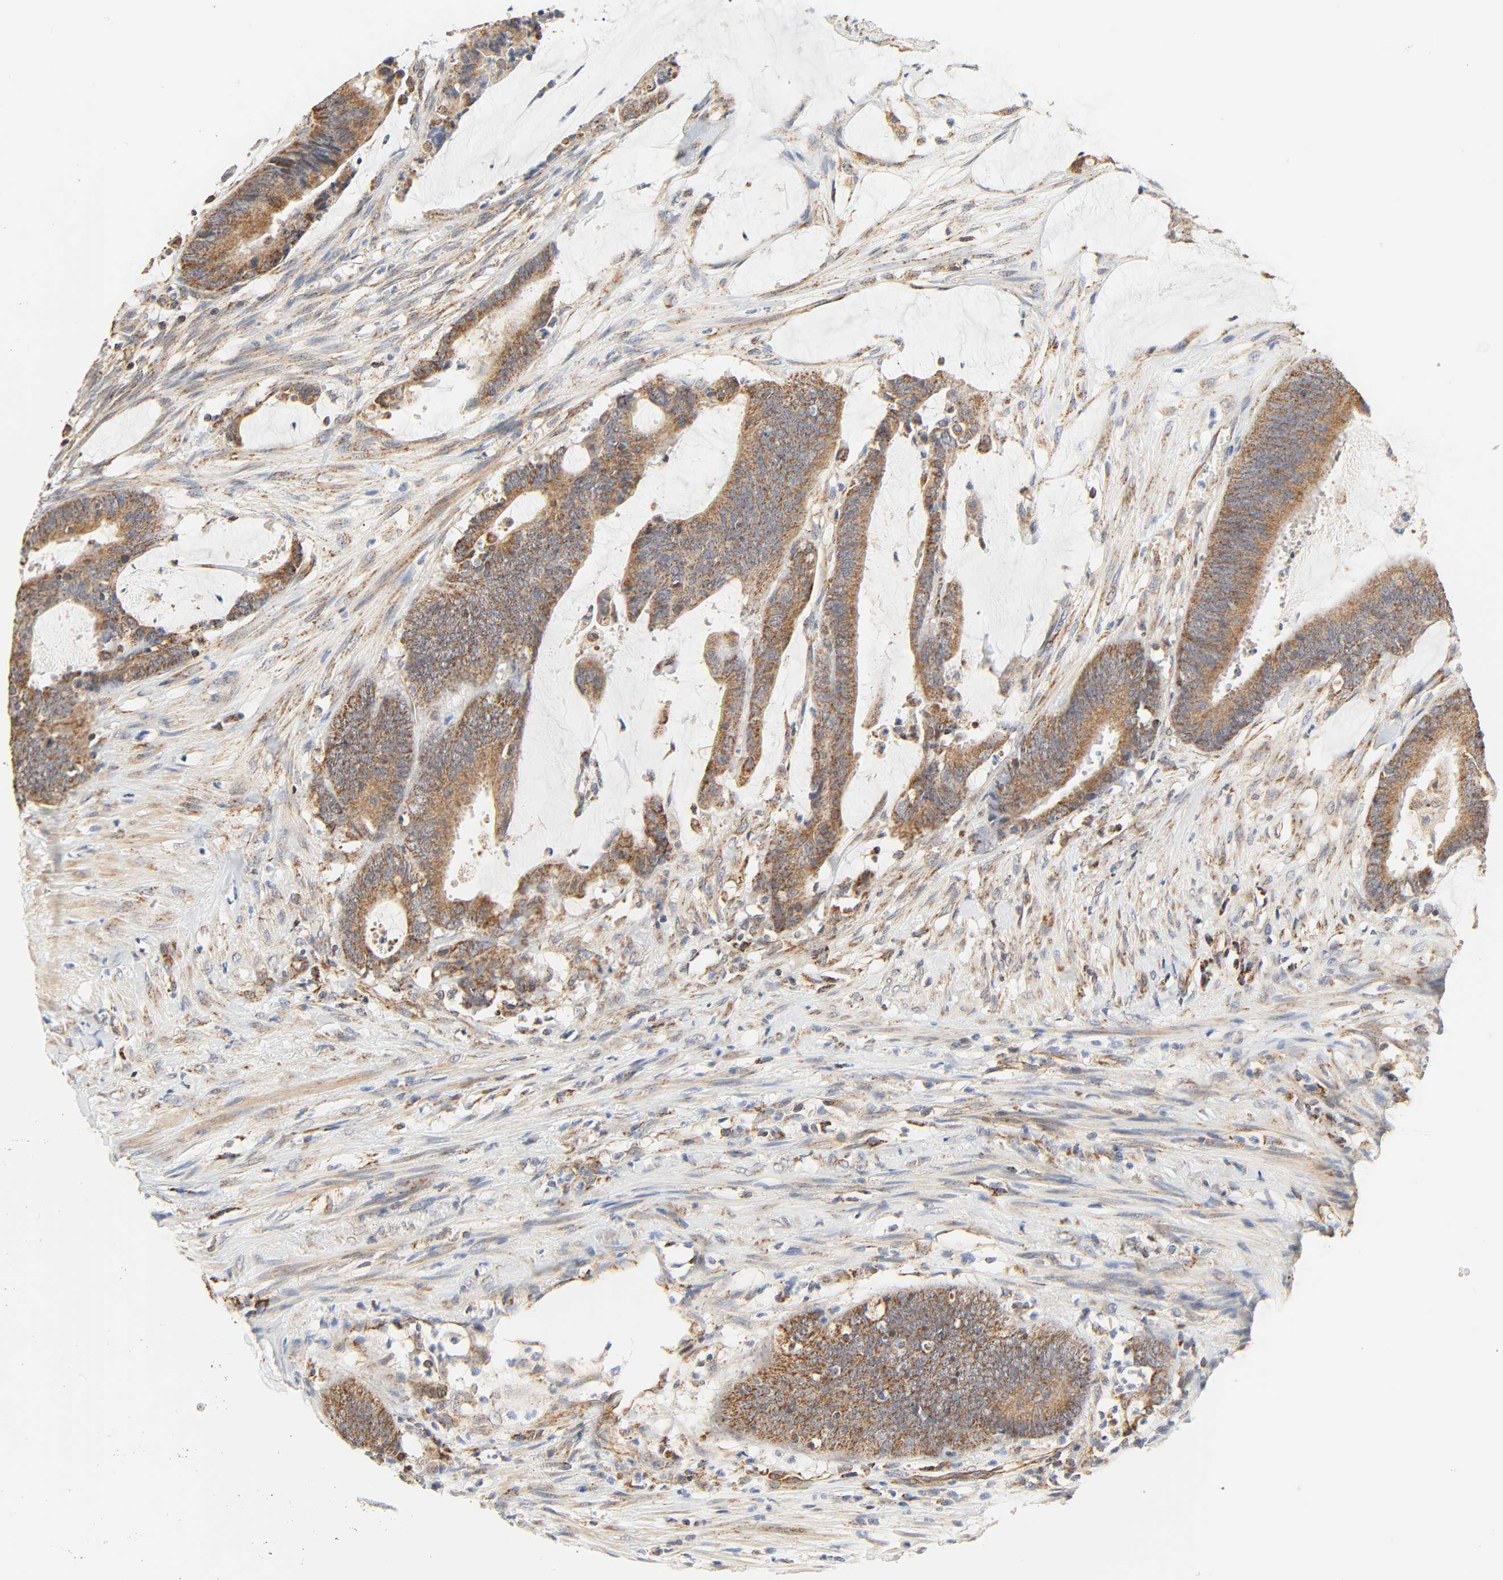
{"staining": {"intensity": "moderate", "quantity": ">75%", "location": "cytoplasmic/membranous"}, "tissue": "colorectal cancer", "cell_type": "Tumor cells", "image_type": "cancer", "snomed": [{"axis": "morphology", "description": "Adenocarcinoma, NOS"}, {"axis": "topography", "description": "Rectum"}], "caption": "Protein staining of colorectal adenocarcinoma tissue exhibits moderate cytoplasmic/membranous staining in approximately >75% of tumor cells.", "gene": "ZMAT5", "patient": {"sex": "female", "age": 66}}